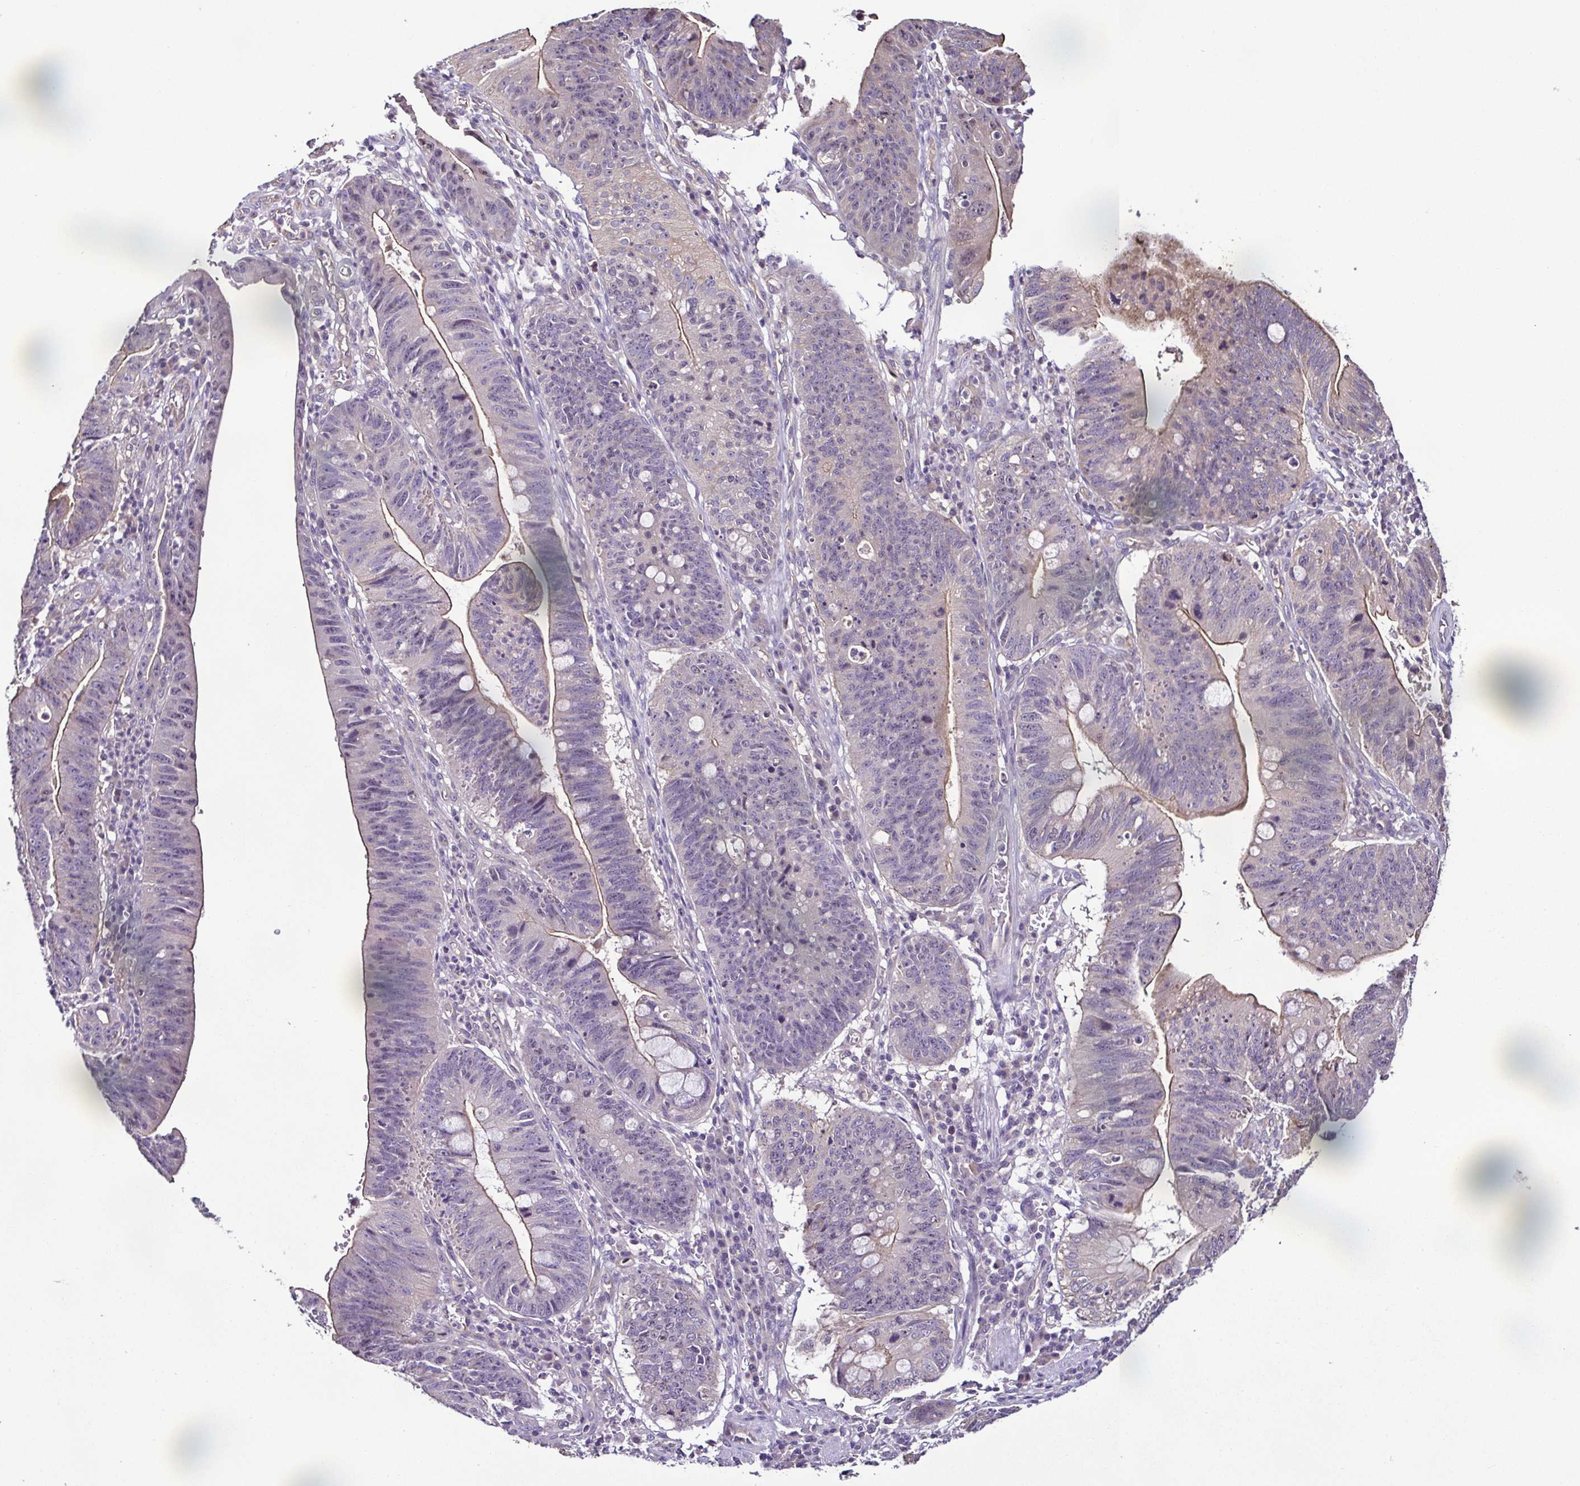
{"staining": {"intensity": "weak", "quantity": "<25%", "location": "cytoplasmic/membranous"}, "tissue": "stomach cancer", "cell_type": "Tumor cells", "image_type": "cancer", "snomed": [{"axis": "morphology", "description": "Adenocarcinoma, NOS"}, {"axis": "topography", "description": "Stomach"}], "caption": "Immunohistochemistry (IHC) photomicrograph of human stomach adenocarcinoma stained for a protein (brown), which reveals no expression in tumor cells. (DAB IHC with hematoxylin counter stain).", "gene": "LMOD2", "patient": {"sex": "male", "age": 59}}